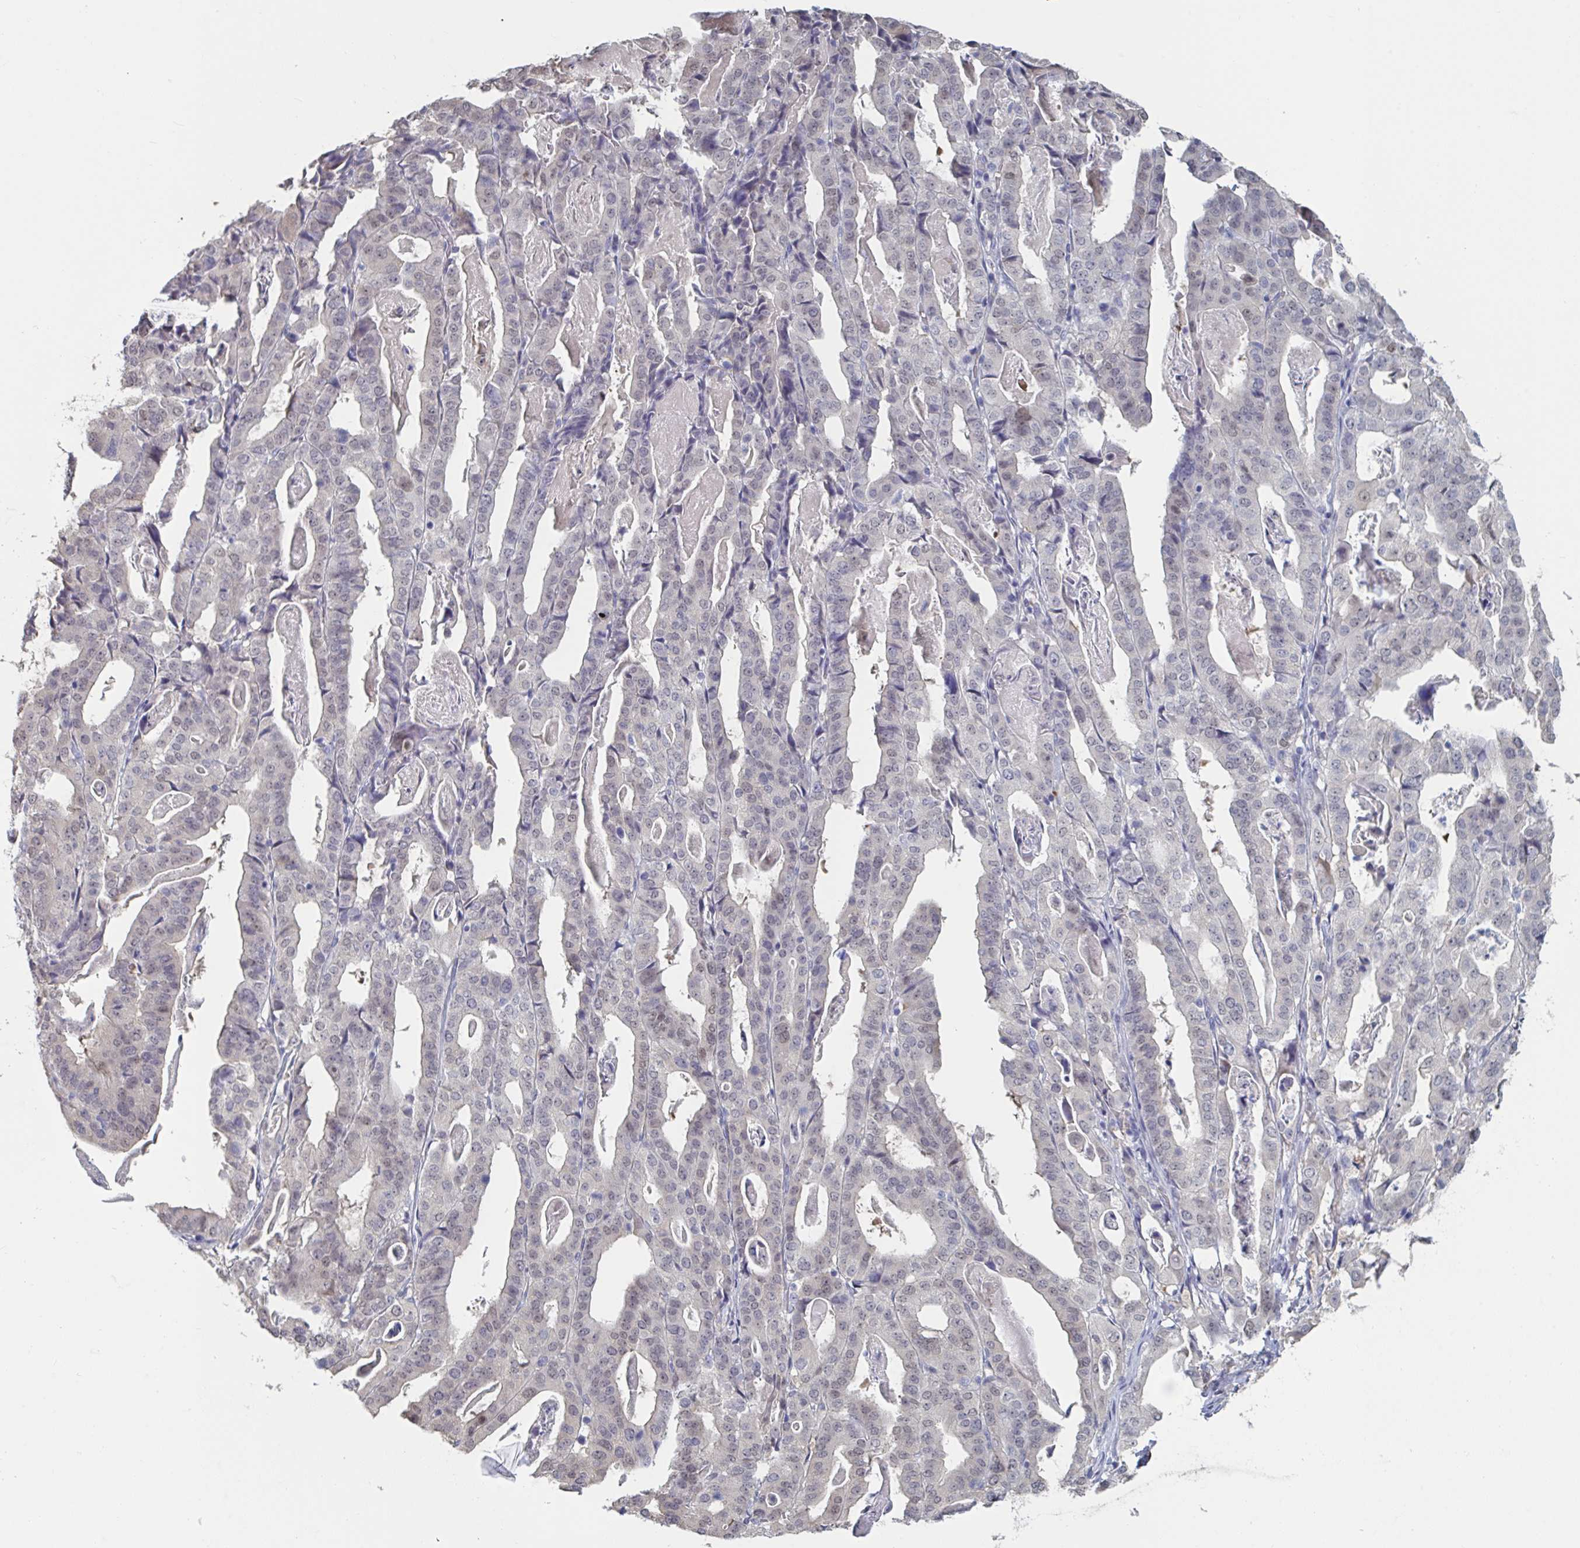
{"staining": {"intensity": "negative", "quantity": "none", "location": "none"}, "tissue": "stomach cancer", "cell_type": "Tumor cells", "image_type": "cancer", "snomed": [{"axis": "morphology", "description": "Adenocarcinoma, NOS"}, {"axis": "topography", "description": "Stomach"}], "caption": "A high-resolution photomicrograph shows immunohistochemistry staining of stomach cancer (adenocarcinoma), which exhibits no significant positivity in tumor cells. Nuclei are stained in blue.", "gene": "FOXA1", "patient": {"sex": "male", "age": 48}}